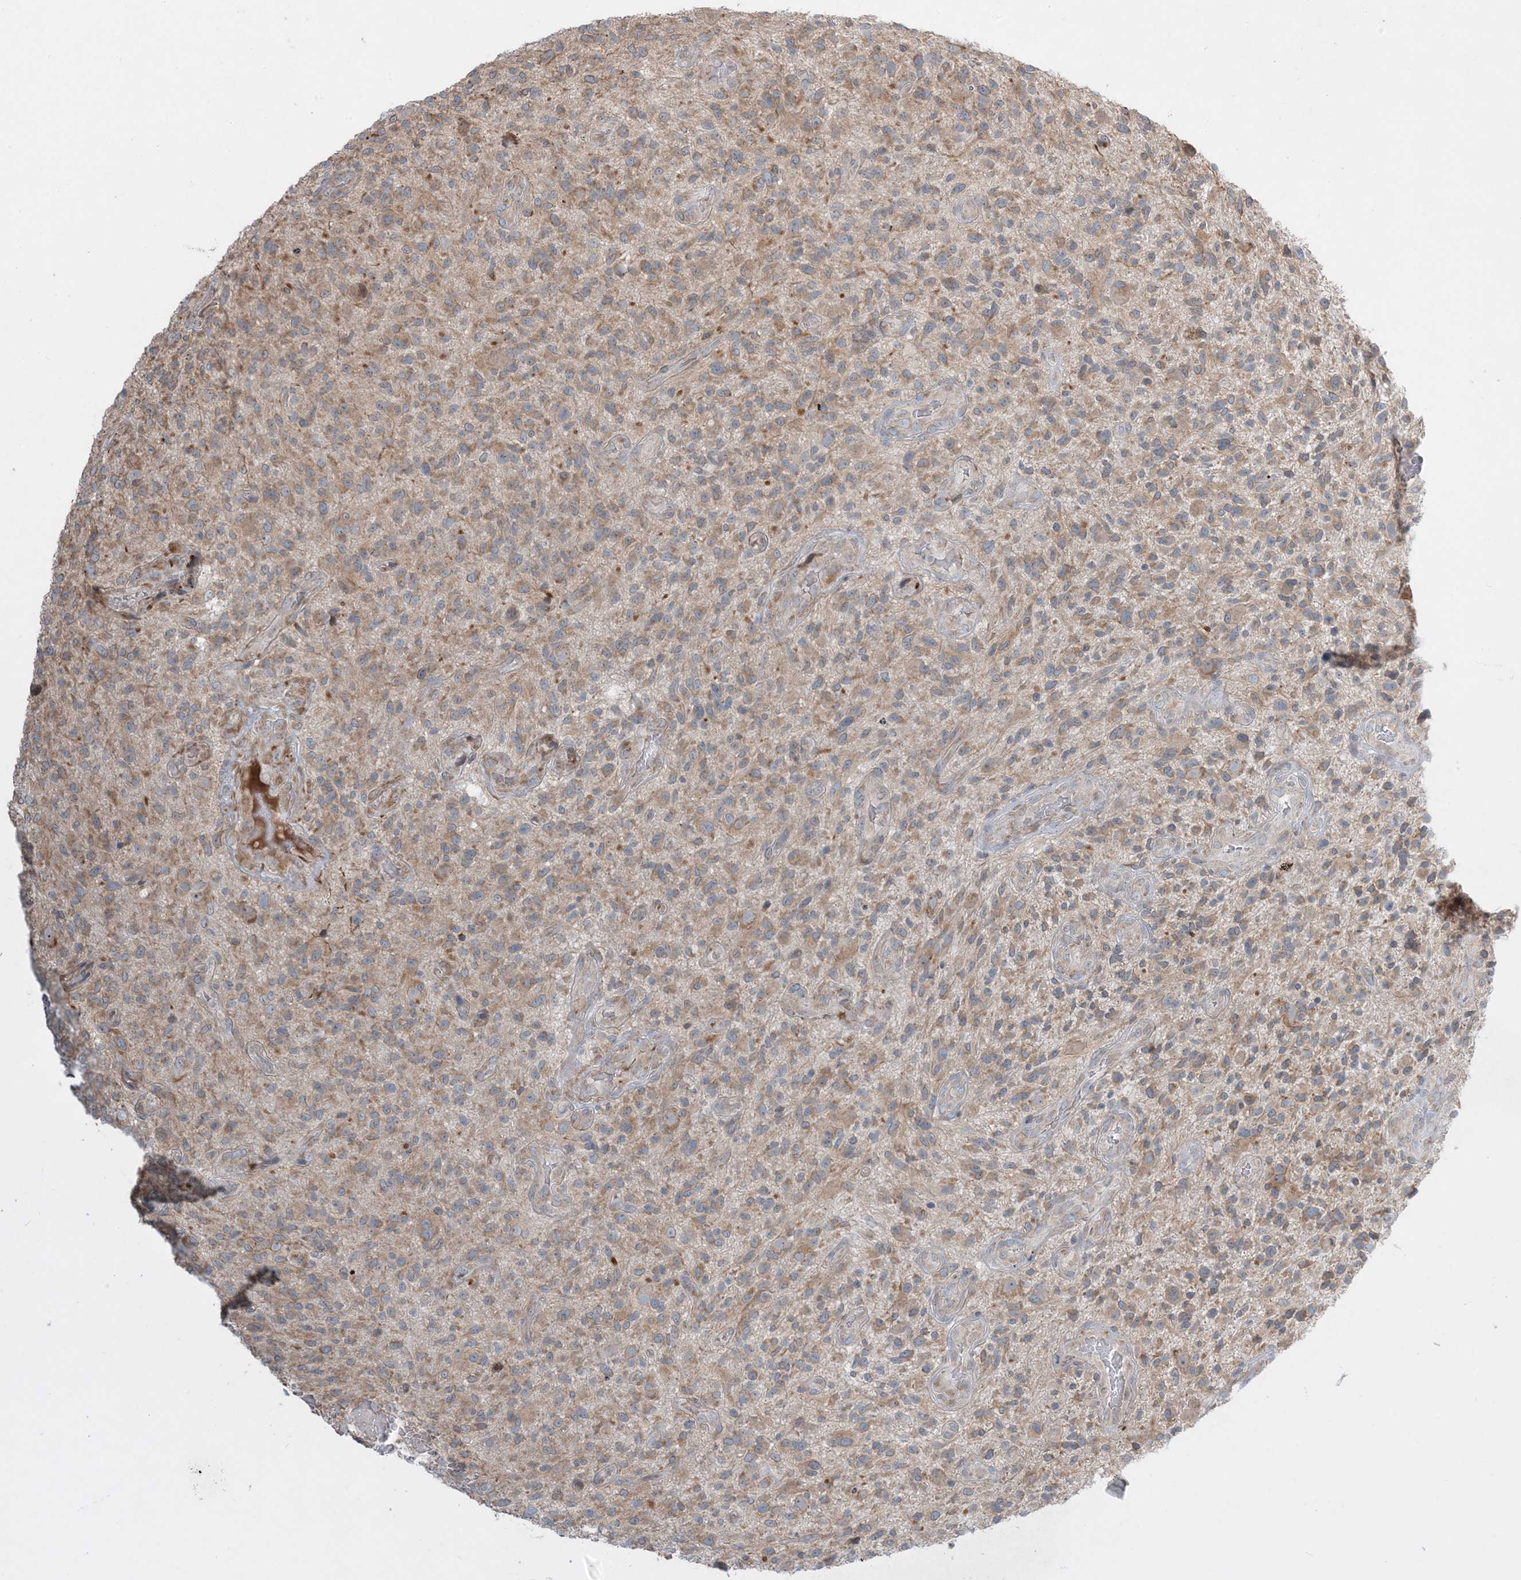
{"staining": {"intensity": "weak", "quantity": ">75%", "location": "cytoplasmic/membranous"}, "tissue": "glioma", "cell_type": "Tumor cells", "image_type": "cancer", "snomed": [{"axis": "morphology", "description": "Glioma, malignant, High grade"}, {"axis": "topography", "description": "Brain"}], "caption": "Immunohistochemistry histopathology image of neoplastic tissue: human glioma stained using IHC displays low levels of weak protein expression localized specifically in the cytoplasmic/membranous of tumor cells, appearing as a cytoplasmic/membranous brown color.", "gene": "MMGT1", "patient": {"sex": "male", "age": 47}}